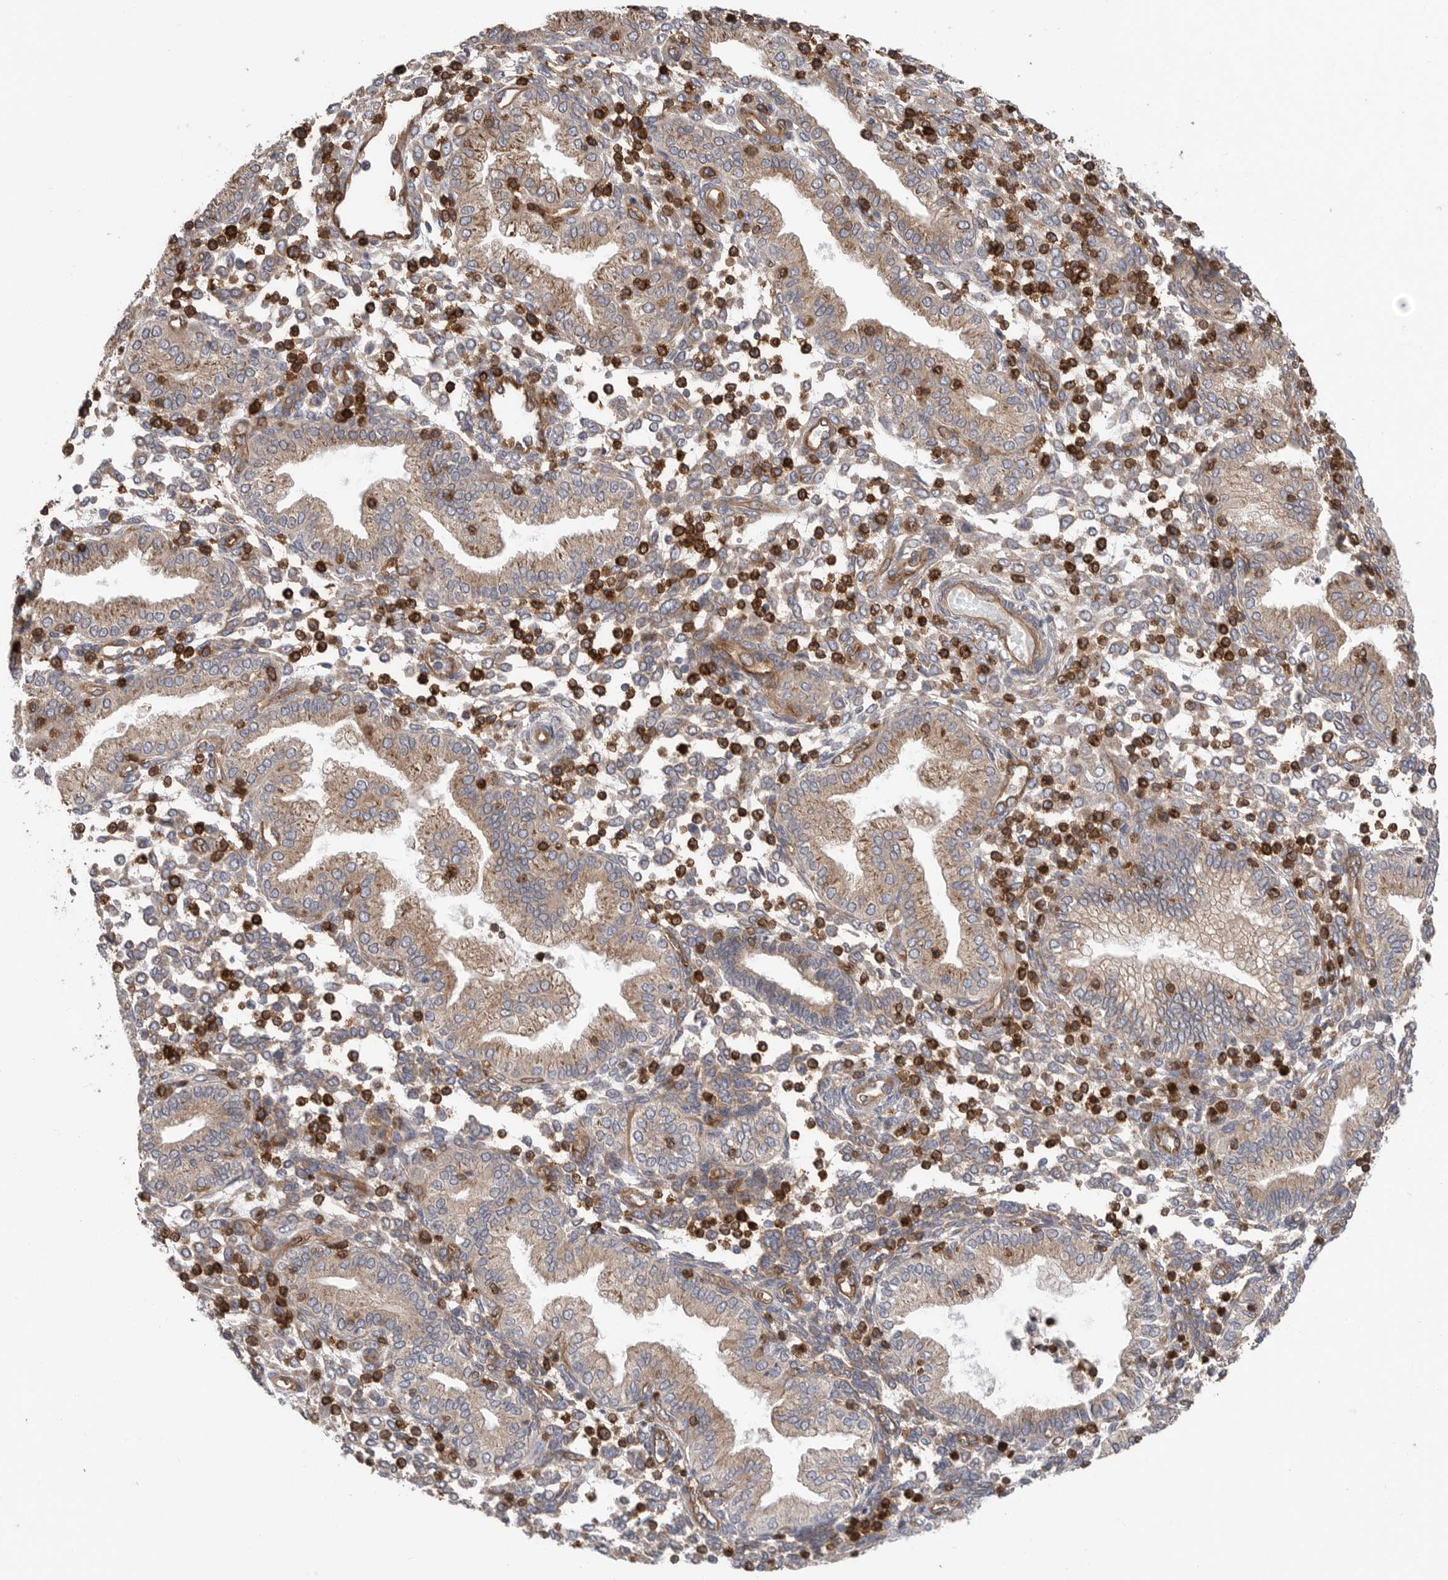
{"staining": {"intensity": "strong", "quantity": "<25%", "location": "cytoplasmic/membranous"}, "tissue": "endometrium", "cell_type": "Cells in endometrial stroma", "image_type": "normal", "snomed": [{"axis": "morphology", "description": "Normal tissue, NOS"}, {"axis": "topography", "description": "Endometrium"}], "caption": "Immunohistochemistry (DAB (3,3'-diaminobenzidine)) staining of normal endometrium demonstrates strong cytoplasmic/membranous protein positivity in approximately <25% of cells in endometrial stroma.", "gene": "PRKCH", "patient": {"sex": "female", "age": 53}}